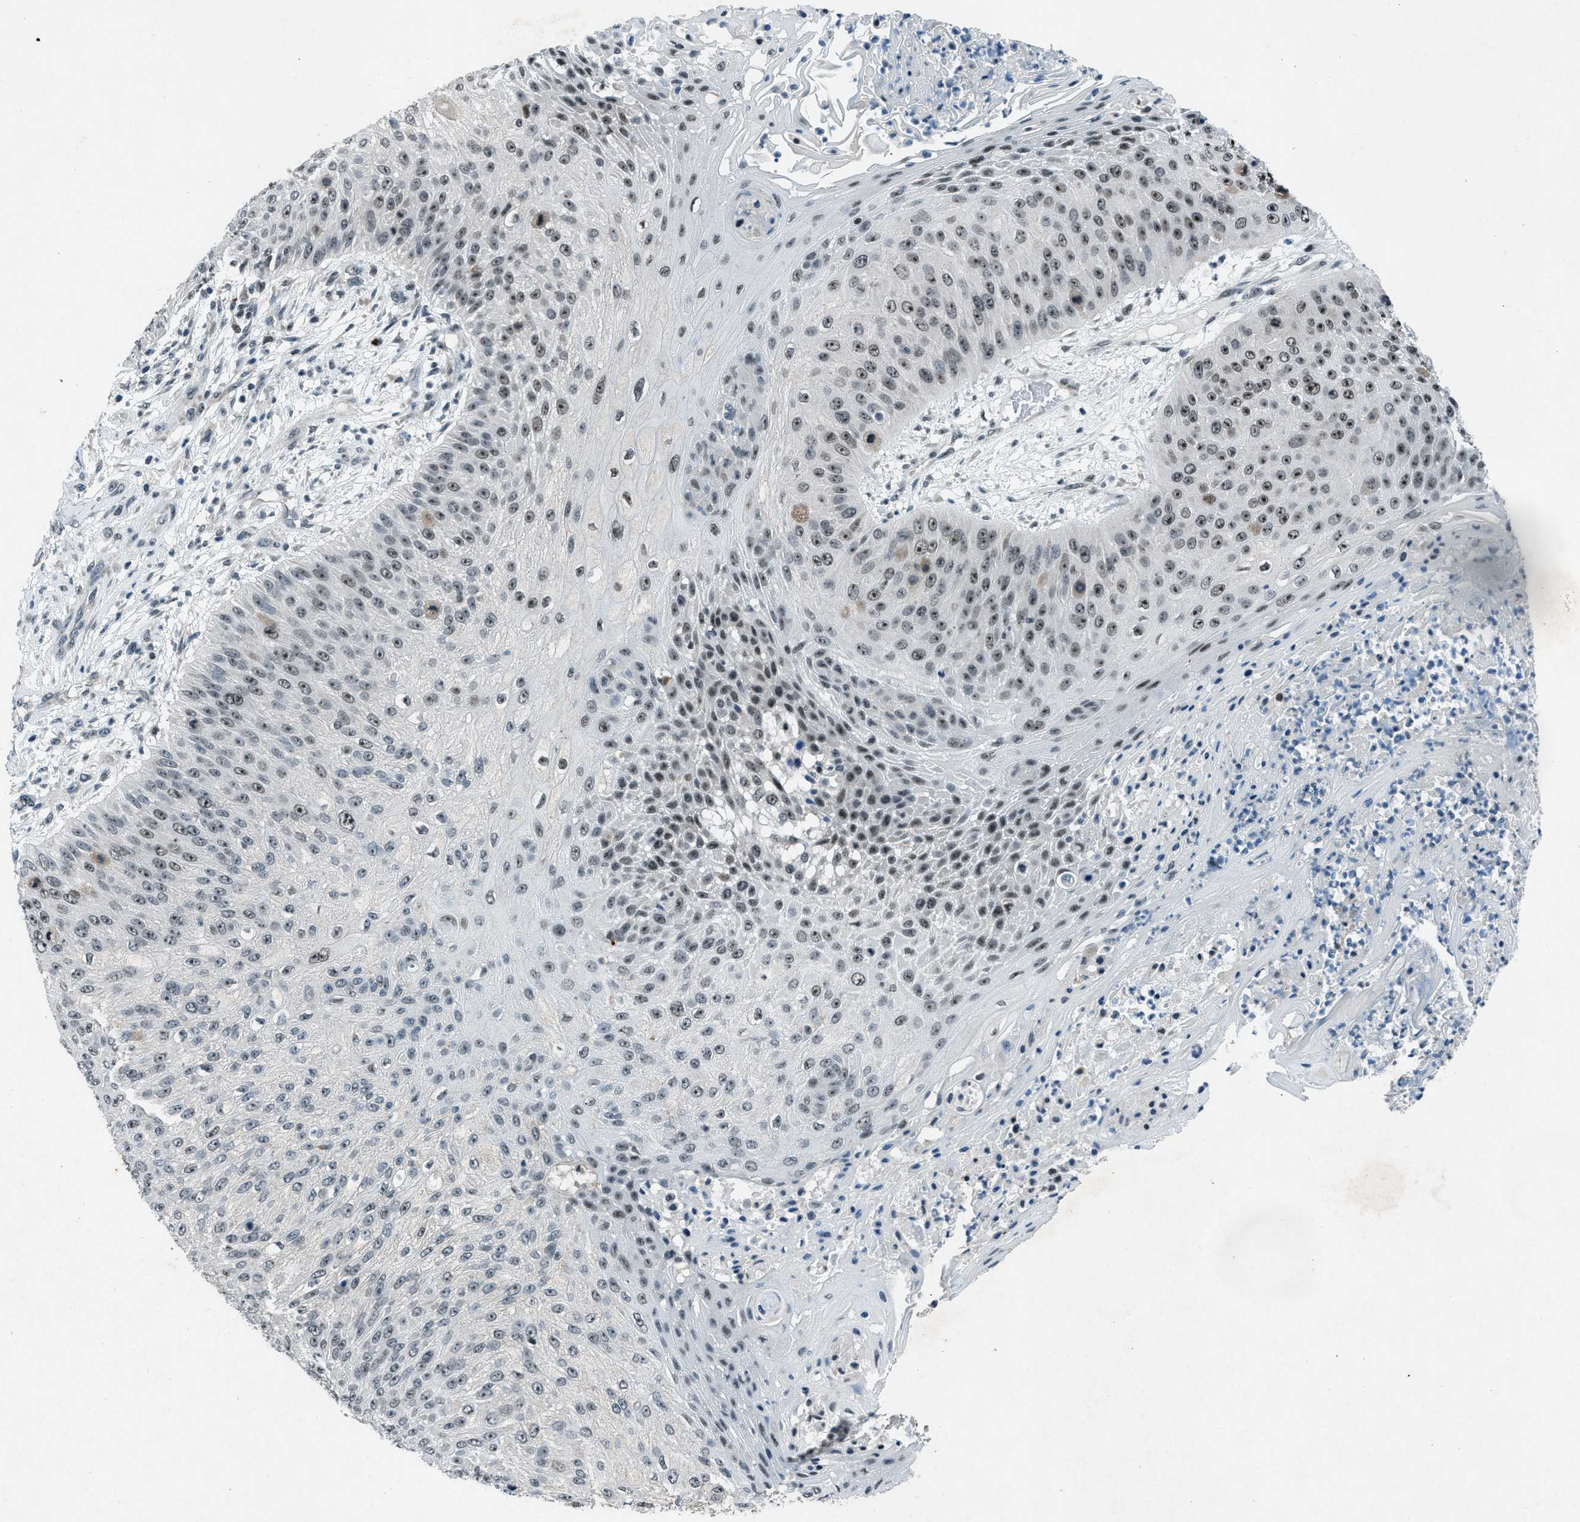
{"staining": {"intensity": "moderate", "quantity": "25%-75%", "location": "nuclear"}, "tissue": "skin cancer", "cell_type": "Tumor cells", "image_type": "cancer", "snomed": [{"axis": "morphology", "description": "Squamous cell carcinoma, NOS"}, {"axis": "topography", "description": "Skin"}], "caption": "Immunohistochemical staining of human squamous cell carcinoma (skin) displays medium levels of moderate nuclear positivity in approximately 25%-75% of tumor cells. Ihc stains the protein in brown and the nuclei are stained blue.", "gene": "ADCY1", "patient": {"sex": "female", "age": 80}}